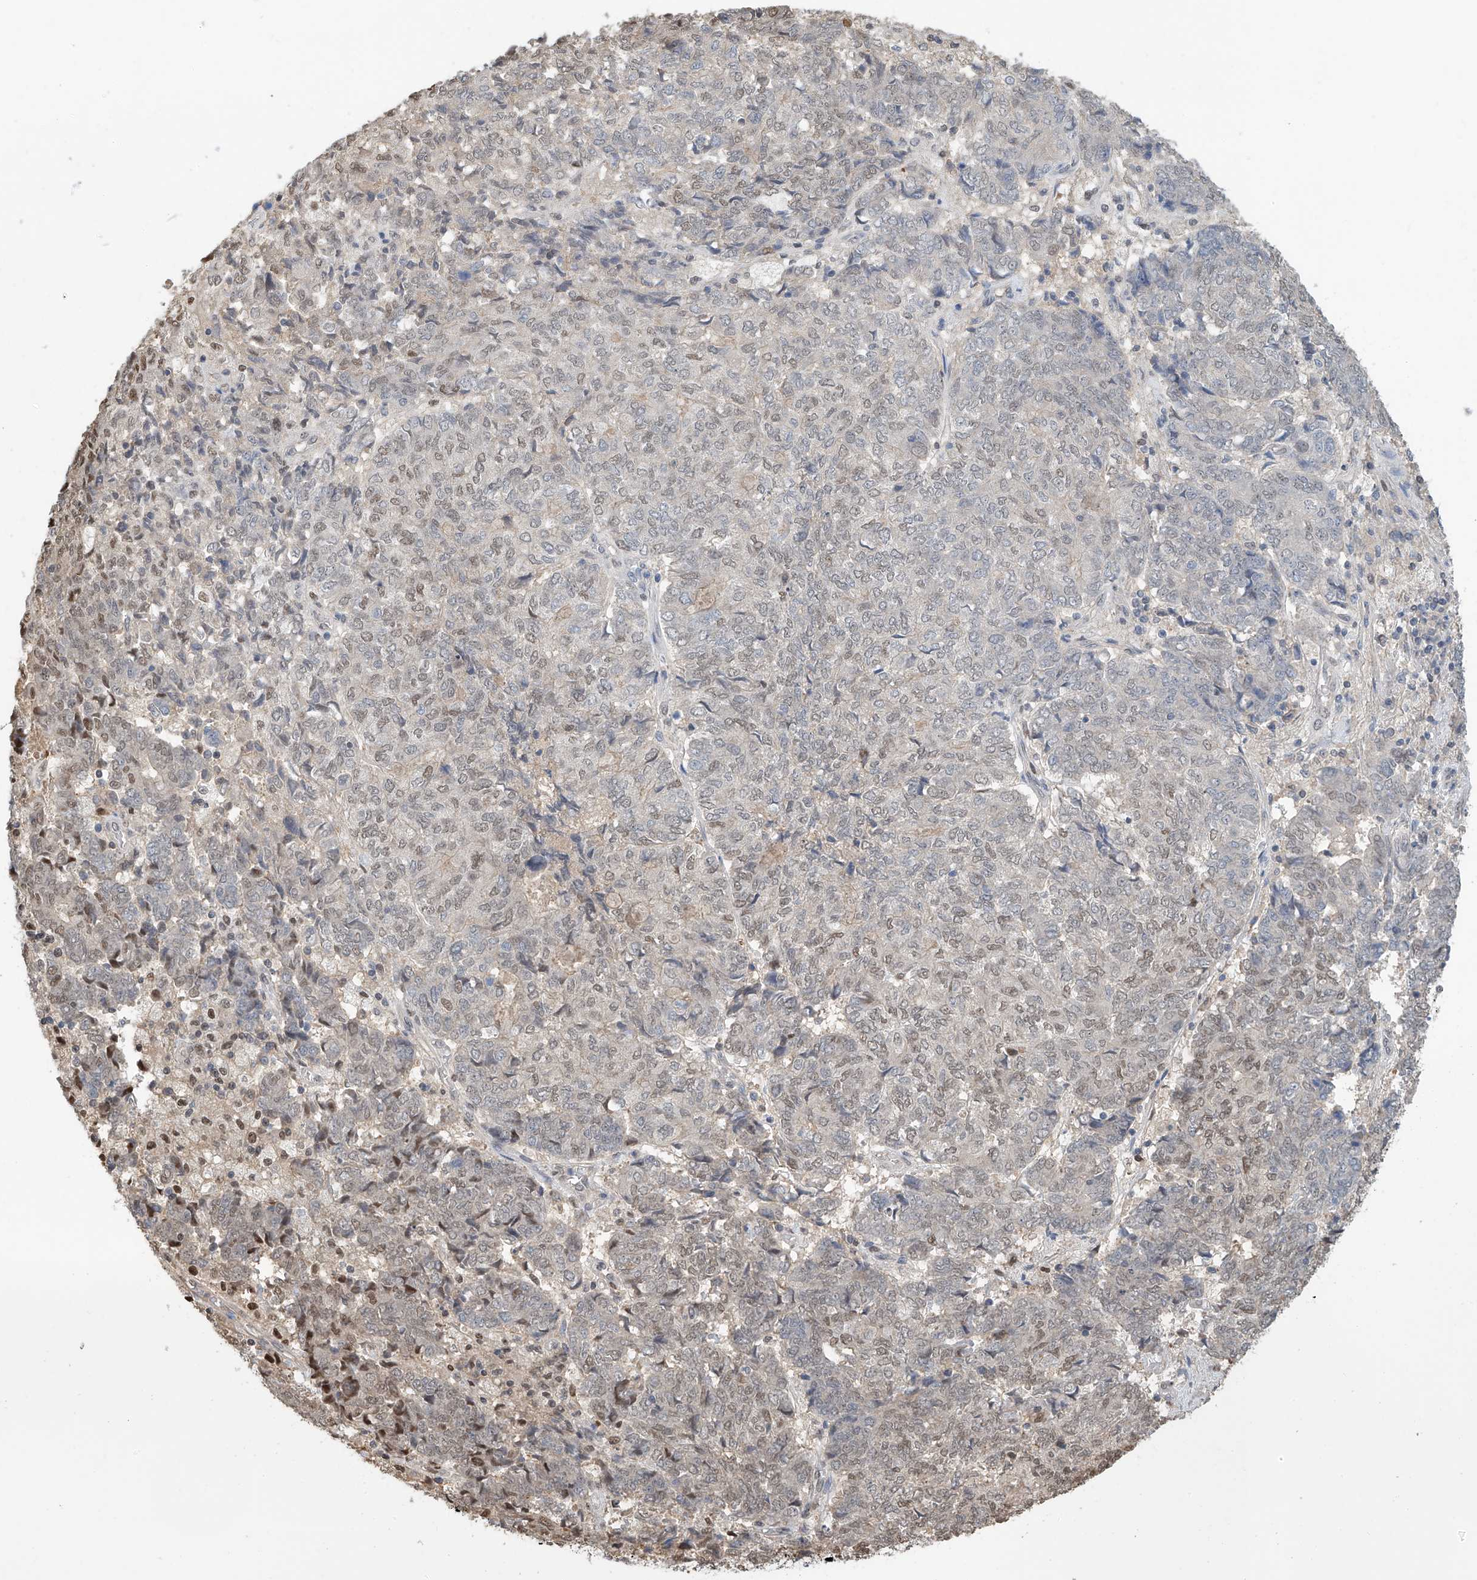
{"staining": {"intensity": "negative", "quantity": "none", "location": "none"}, "tissue": "endometrial cancer", "cell_type": "Tumor cells", "image_type": "cancer", "snomed": [{"axis": "morphology", "description": "Adenocarcinoma, NOS"}, {"axis": "topography", "description": "Endometrium"}], "caption": "DAB immunohistochemical staining of human adenocarcinoma (endometrial) demonstrates no significant staining in tumor cells.", "gene": "PMM1", "patient": {"sex": "female", "age": 80}}